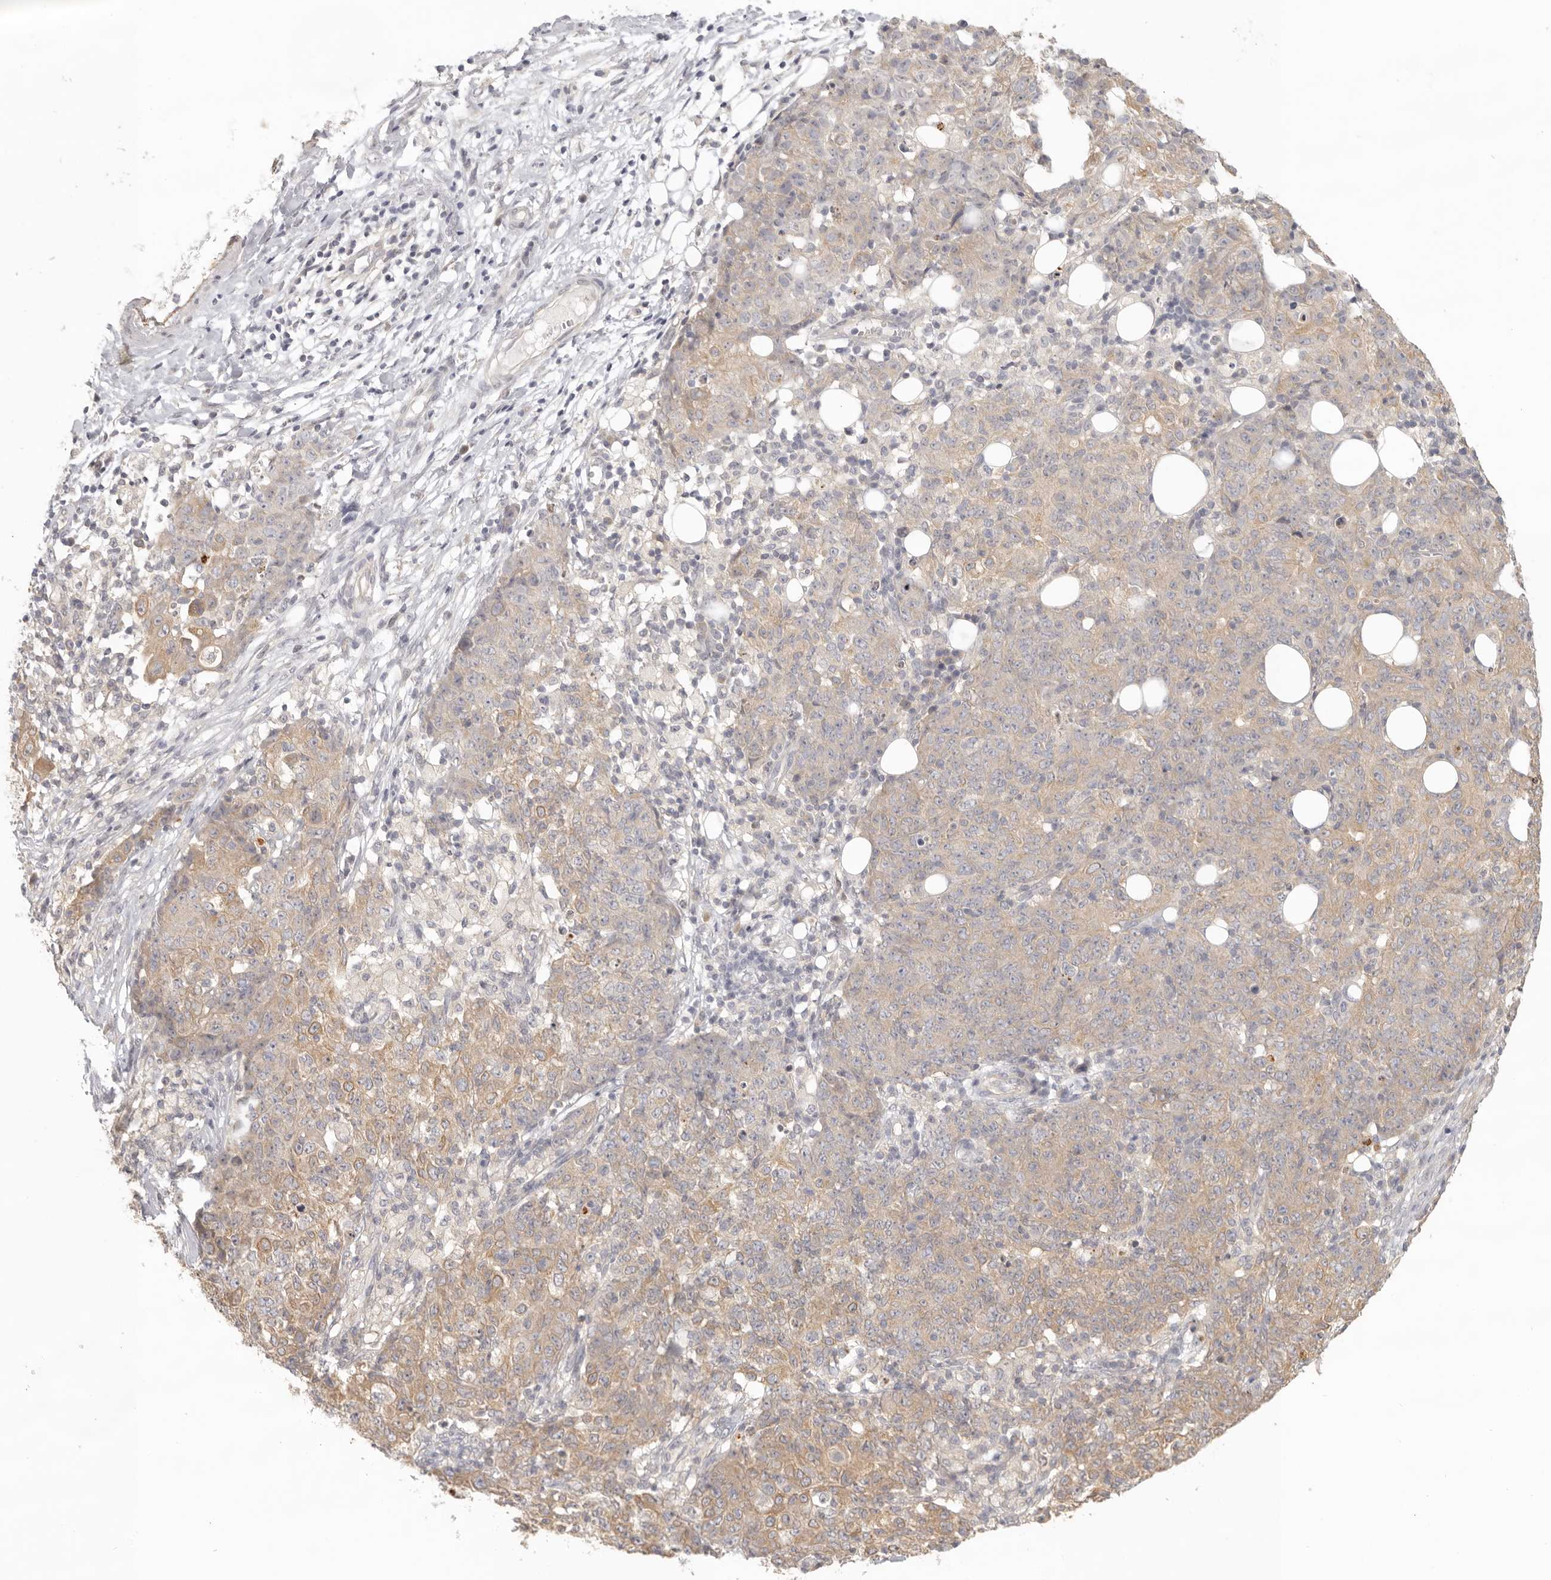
{"staining": {"intensity": "weak", "quantity": ">75%", "location": "cytoplasmic/membranous"}, "tissue": "ovarian cancer", "cell_type": "Tumor cells", "image_type": "cancer", "snomed": [{"axis": "morphology", "description": "Carcinoma, endometroid"}, {"axis": "topography", "description": "Ovary"}], "caption": "Protein expression analysis of human endometroid carcinoma (ovarian) reveals weak cytoplasmic/membranous staining in approximately >75% of tumor cells.", "gene": "AHDC1", "patient": {"sex": "female", "age": 42}}